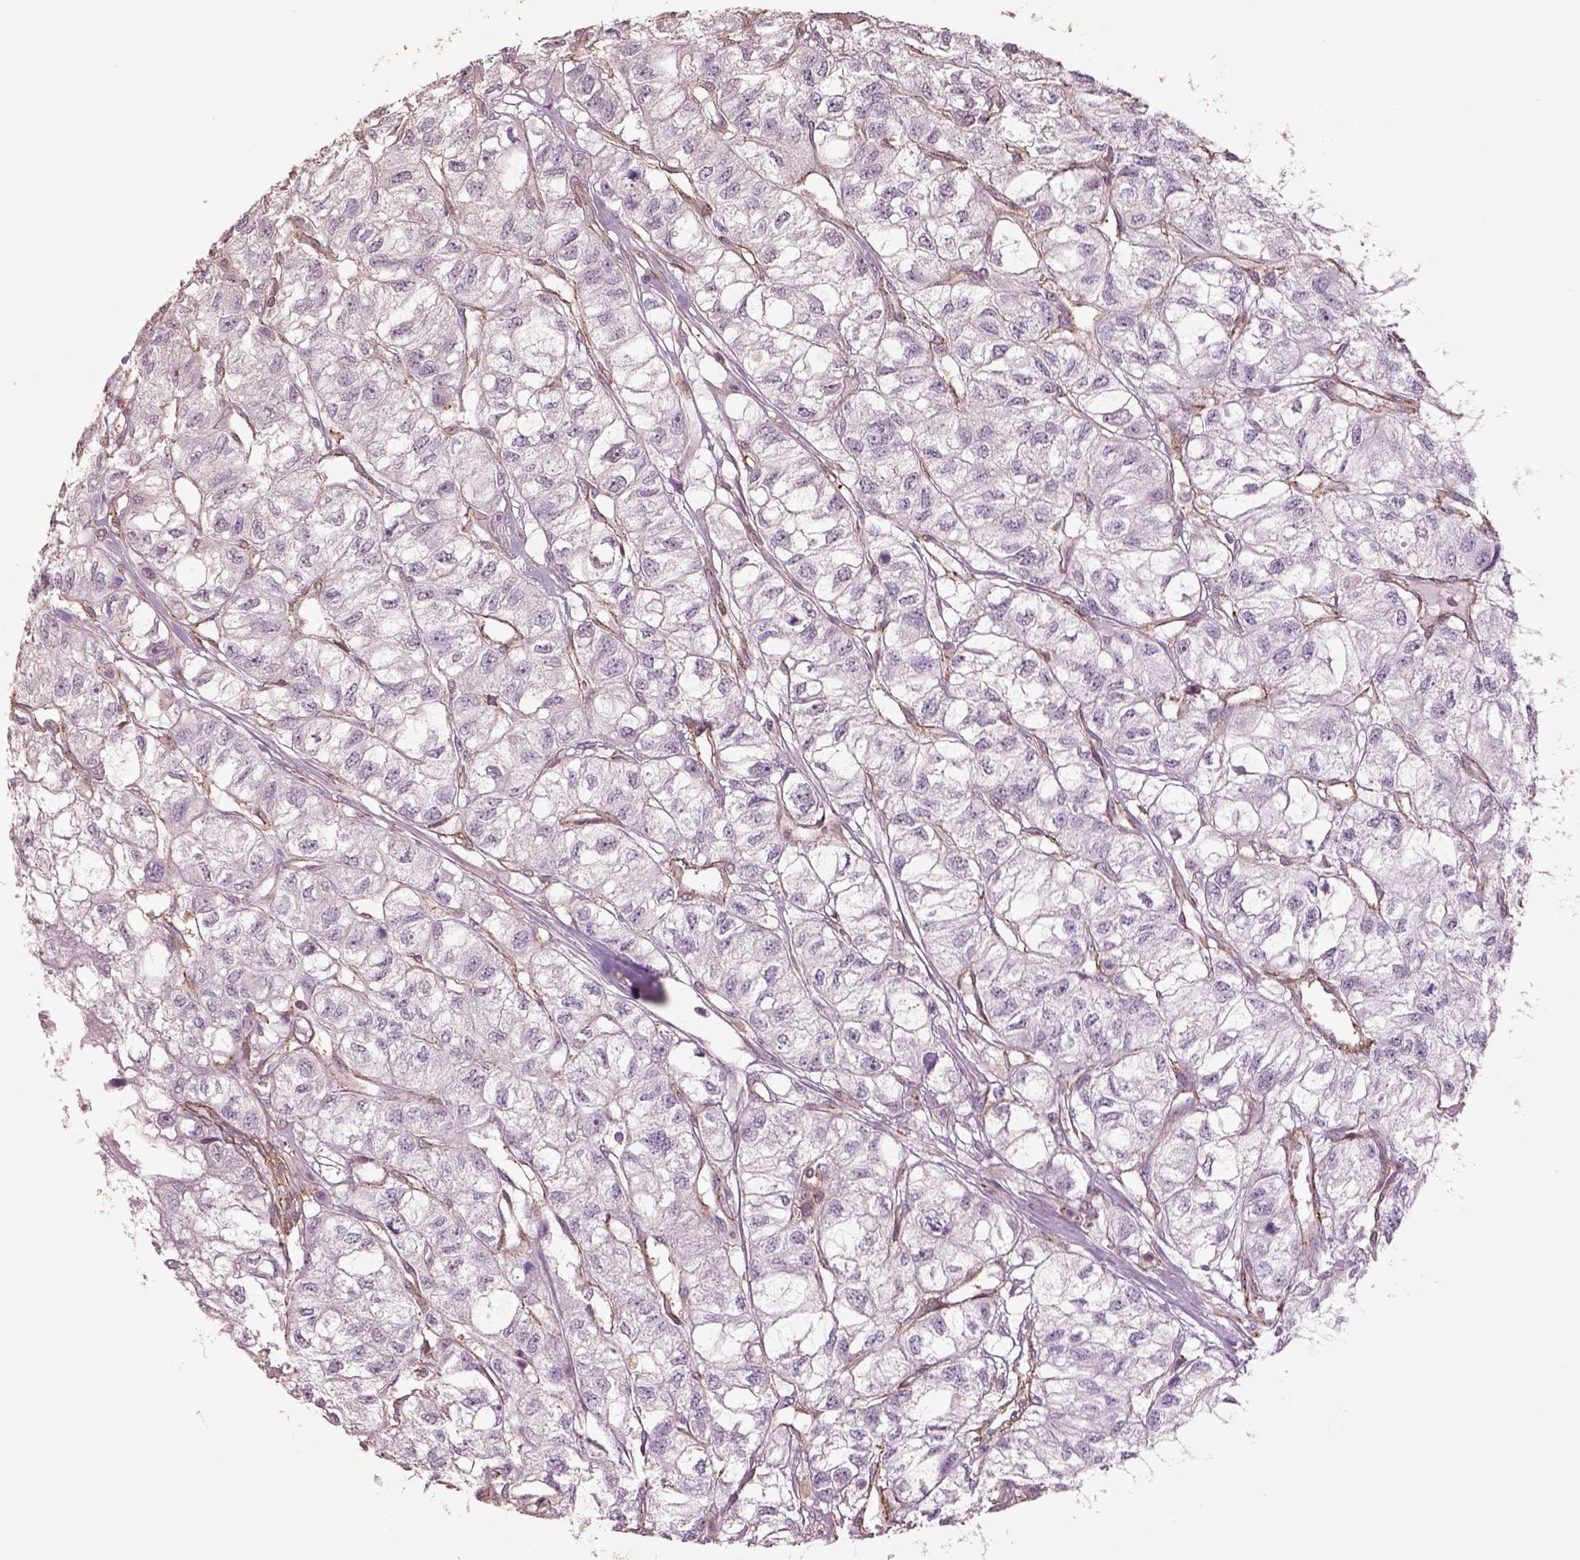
{"staining": {"intensity": "negative", "quantity": "none", "location": "none"}, "tissue": "renal cancer", "cell_type": "Tumor cells", "image_type": "cancer", "snomed": [{"axis": "morphology", "description": "Adenocarcinoma, NOS"}, {"axis": "topography", "description": "Kidney"}], "caption": "An IHC photomicrograph of adenocarcinoma (renal) is shown. There is no staining in tumor cells of adenocarcinoma (renal).", "gene": "LIN7A", "patient": {"sex": "male", "age": 56}}